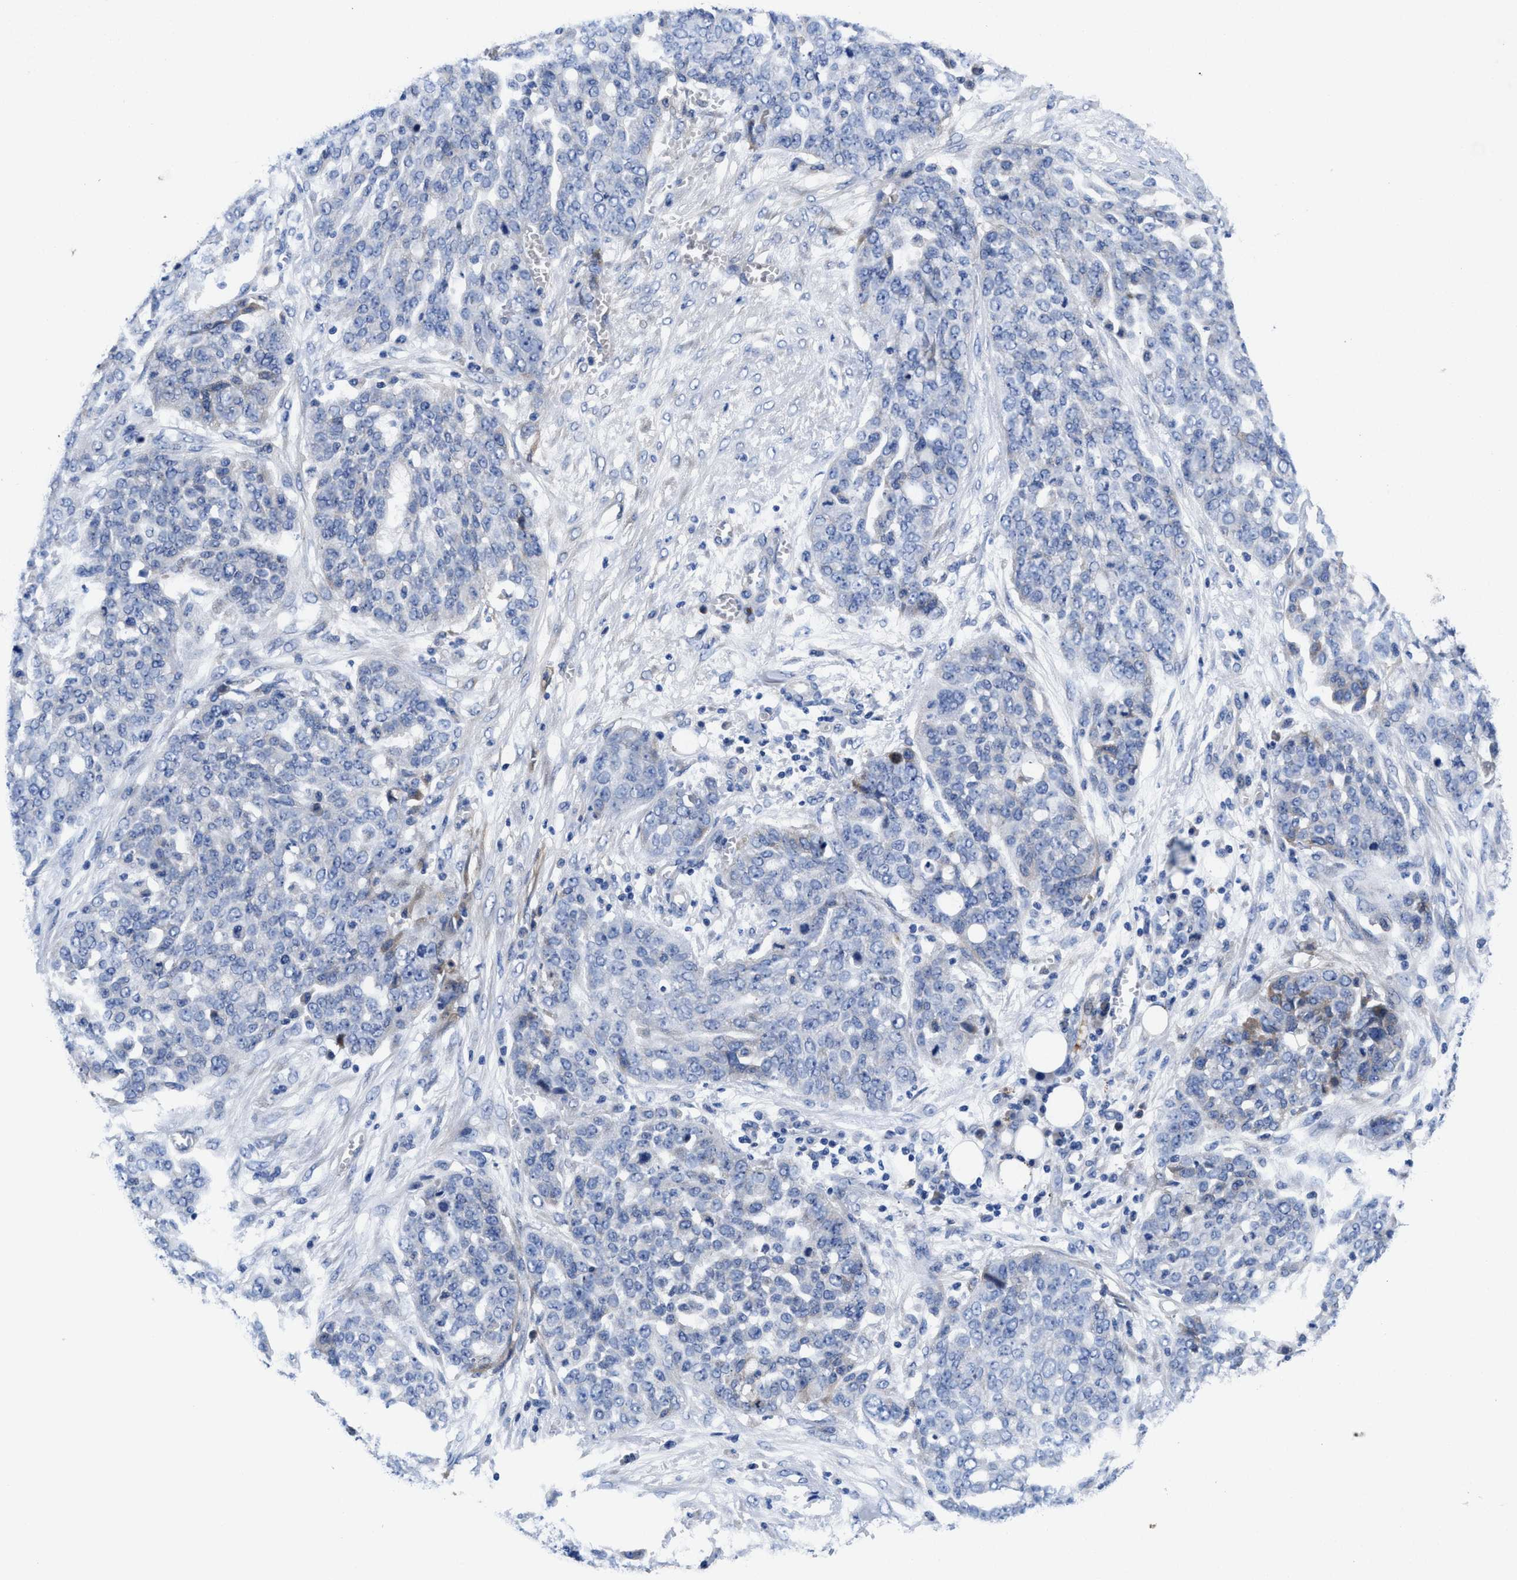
{"staining": {"intensity": "negative", "quantity": "none", "location": "none"}, "tissue": "ovarian cancer", "cell_type": "Tumor cells", "image_type": "cancer", "snomed": [{"axis": "morphology", "description": "Cystadenocarcinoma, serous, NOS"}, {"axis": "topography", "description": "Soft tissue"}, {"axis": "topography", "description": "Ovary"}], "caption": "Immunohistochemical staining of human ovarian serous cystadenocarcinoma demonstrates no significant expression in tumor cells. The staining is performed using DAB (3,3'-diaminobenzidine) brown chromogen with nuclei counter-stained in using hematoxylin.", "gene": "DHRS13", "patient": {"sex": "female", "age": 57}}